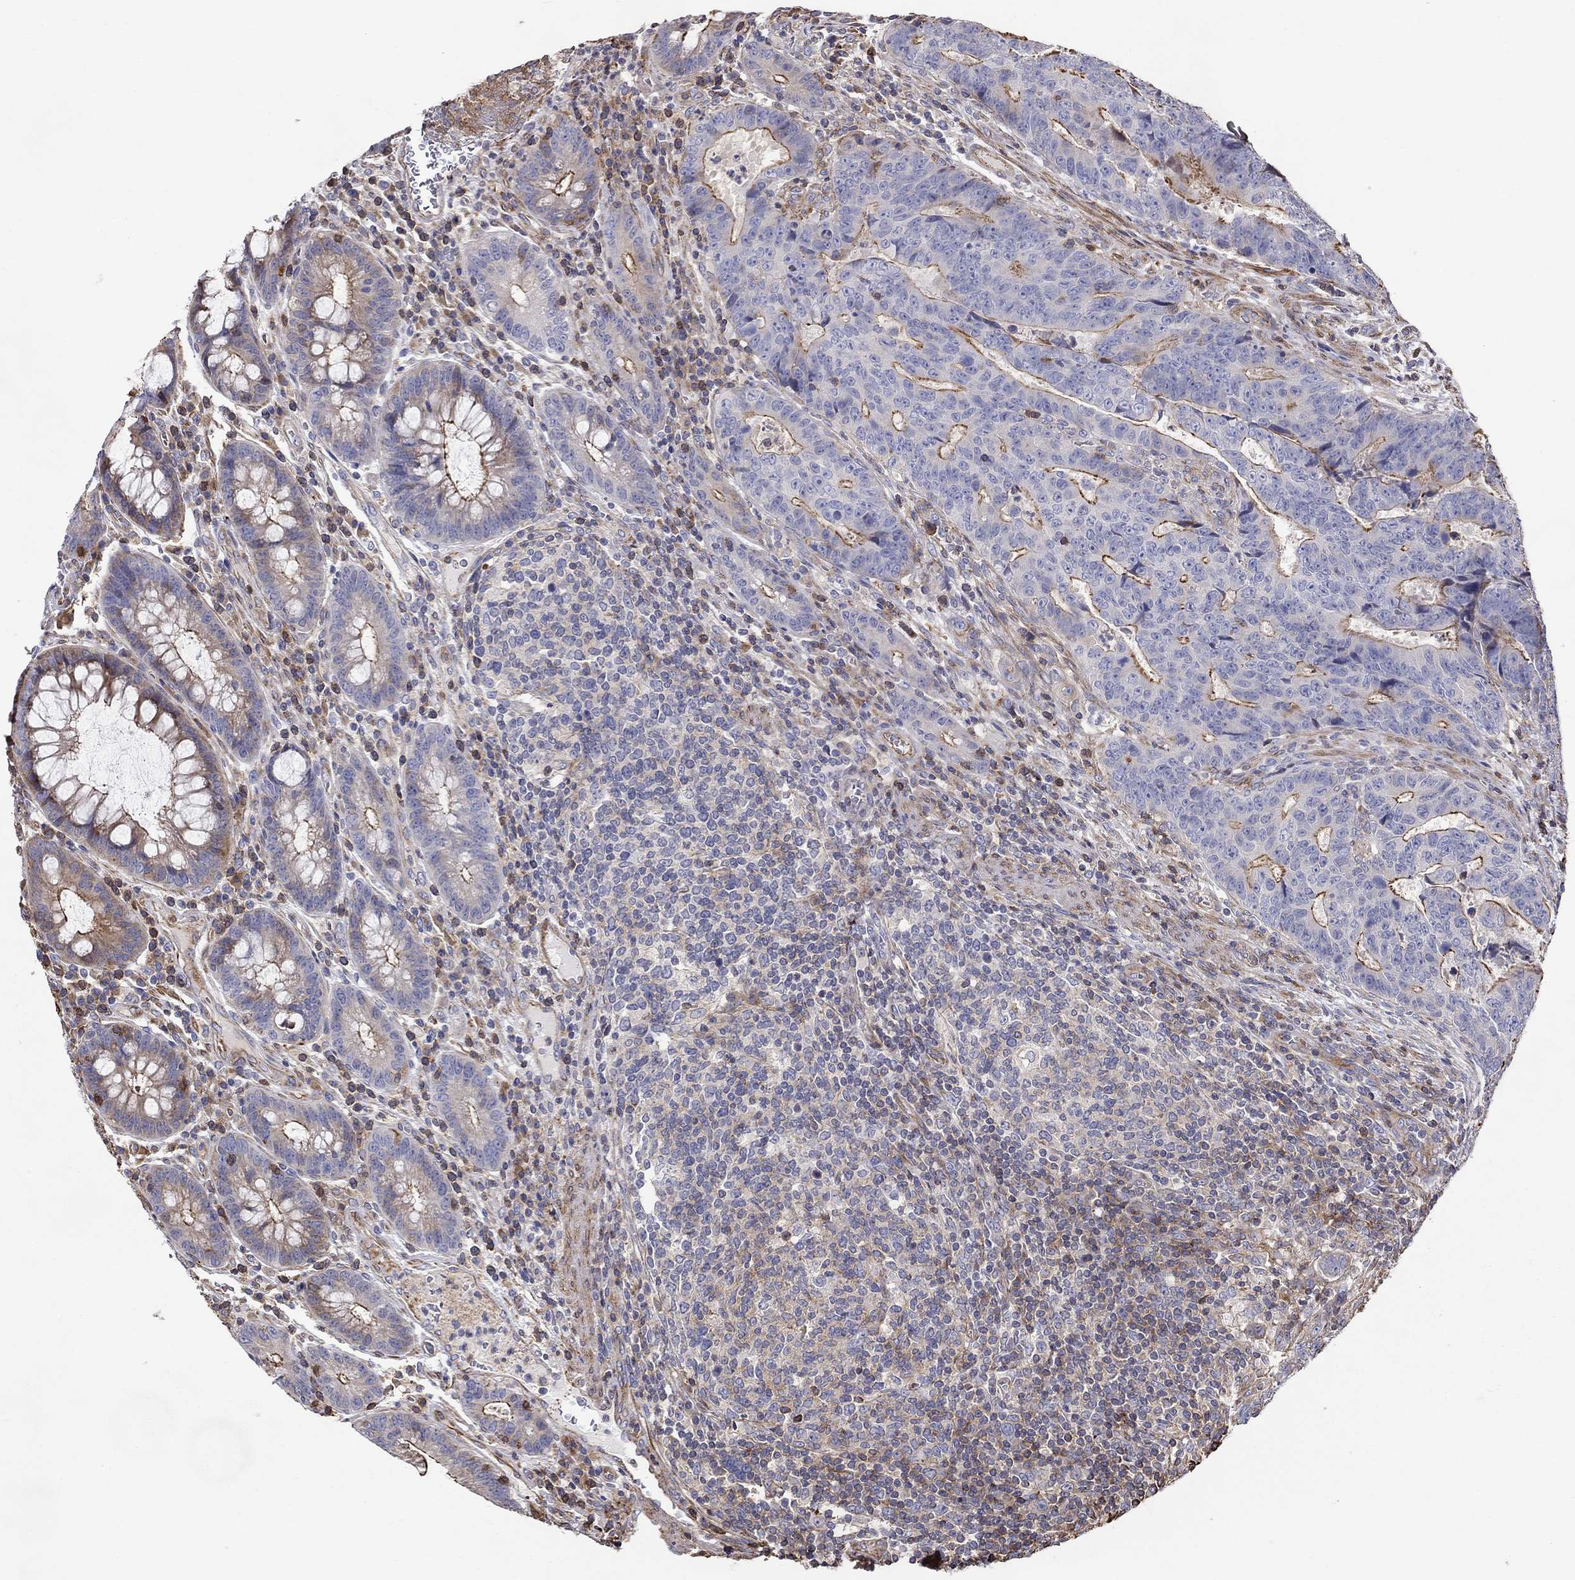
{"staining": {"intensity": "strong", "quantity": "<25%", "location": "cytoplasmic/membranous"}, "tissue": "colorectal cancer", "cell_type": "Tumor cells", "image_type": "cancer", "snomed": [{"axis": "morphology", "description": "Adenocarcinoma, NOS"}, {"axis": "topography", "description": "Colon"}], "caption": "Brown immunohistochemical staining in human colorectal cancer demonstrates strong cytoplasmic/membranous expression in approximately <25% of tumor cells.", "gene": "NPHP1", "patient": {"sex": "female", "age": 48}}